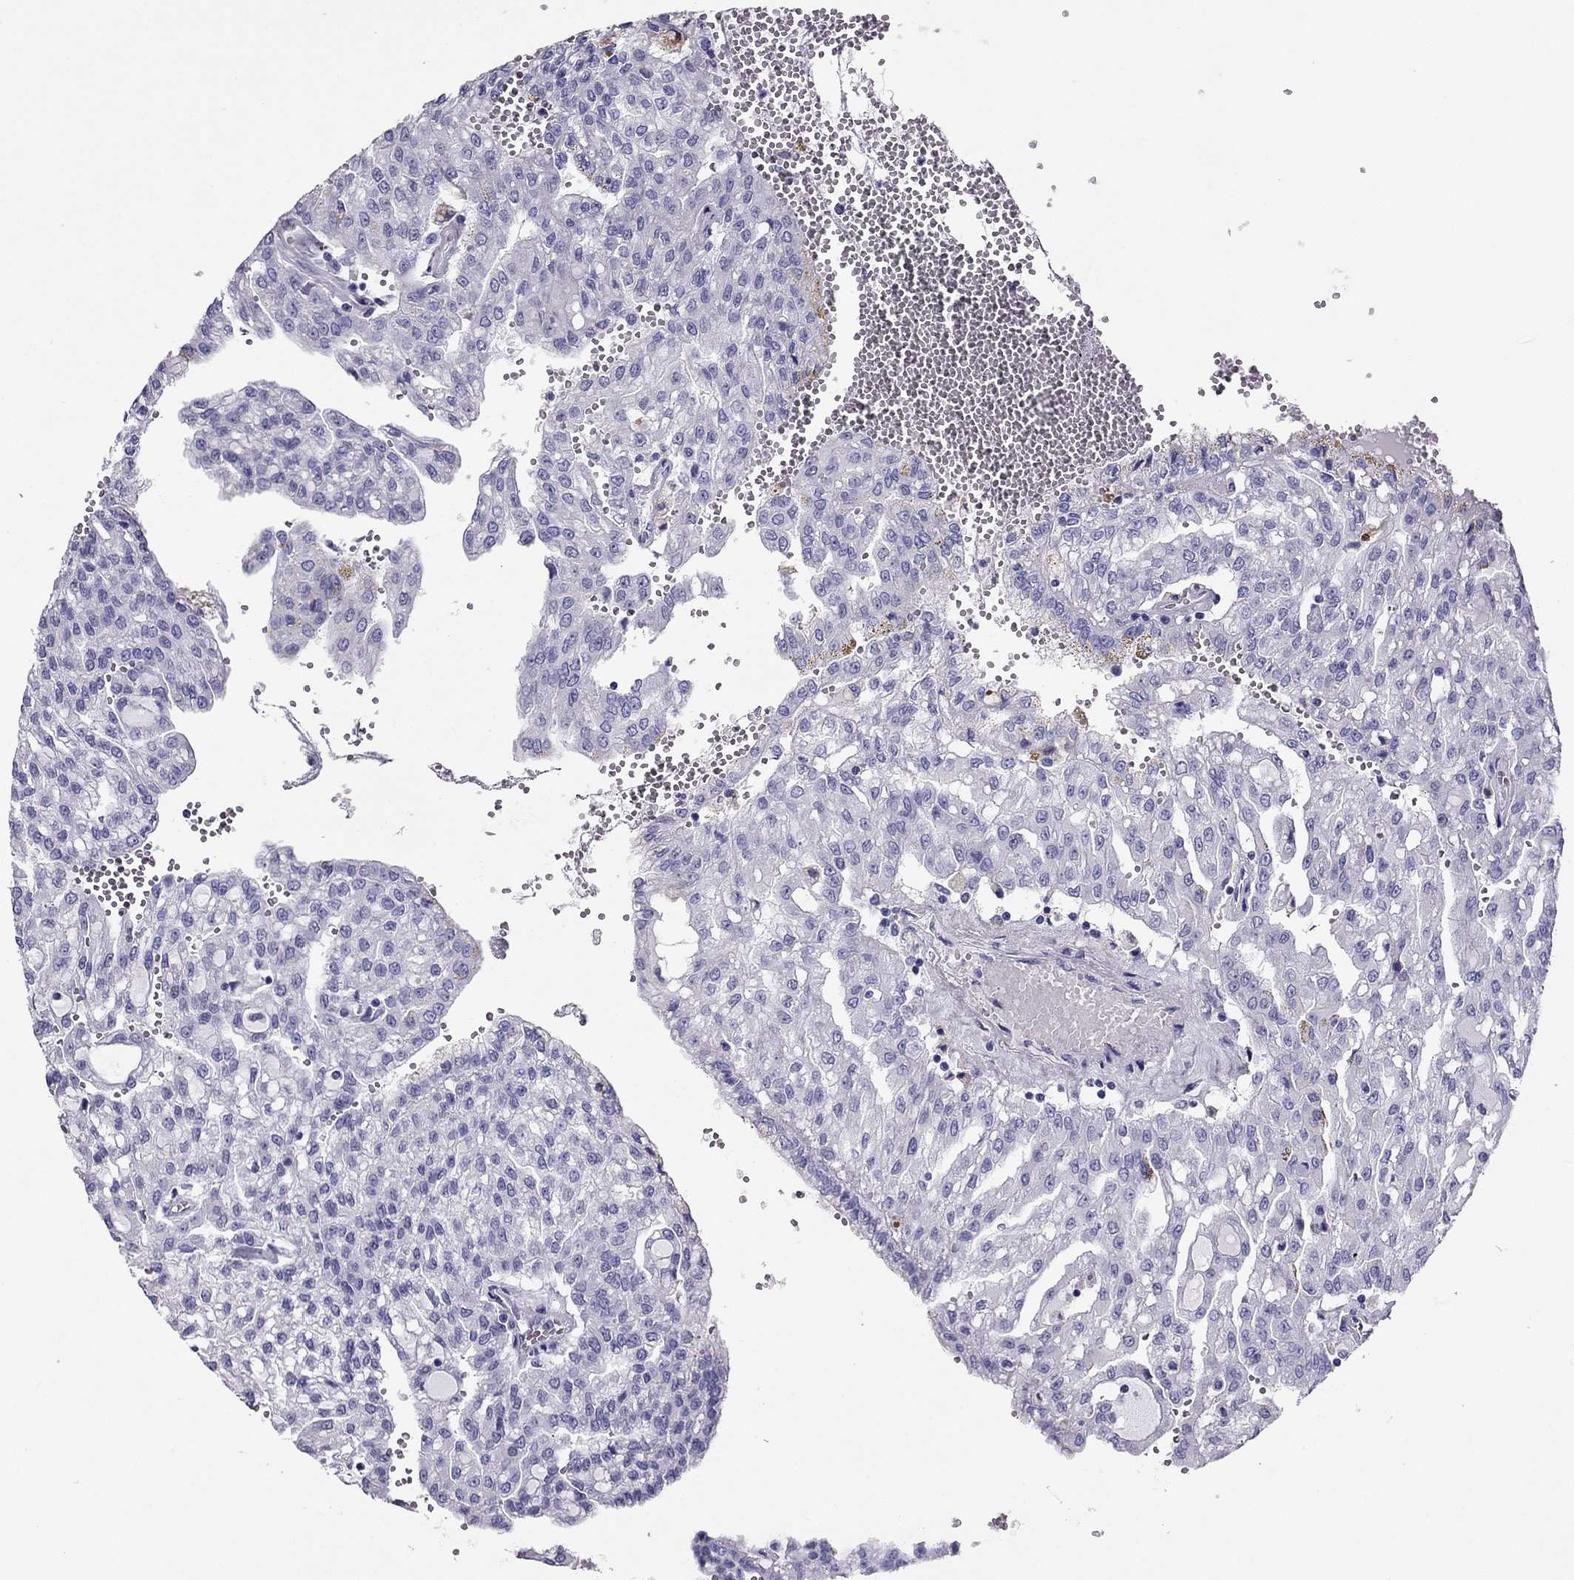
{"staining": {"intensity": "negative", "quantity": "none", "location": "none"}, "tissue": "renal cancer", "cell_type": "Tumor cells", "image_type": "cancer", "snomed": [{"axis": "morphology", "description": "Adenocarcinoma, NOS"}, {"axis": "topography", "description": "Kidney"}], "caption": "A high-resolution image shows IHC staining of renal adenocarcinoma, which displays no significant staining in tumor cells.", "gene": "PDE6A", "patient": {"sex": "male", "age": 63}}